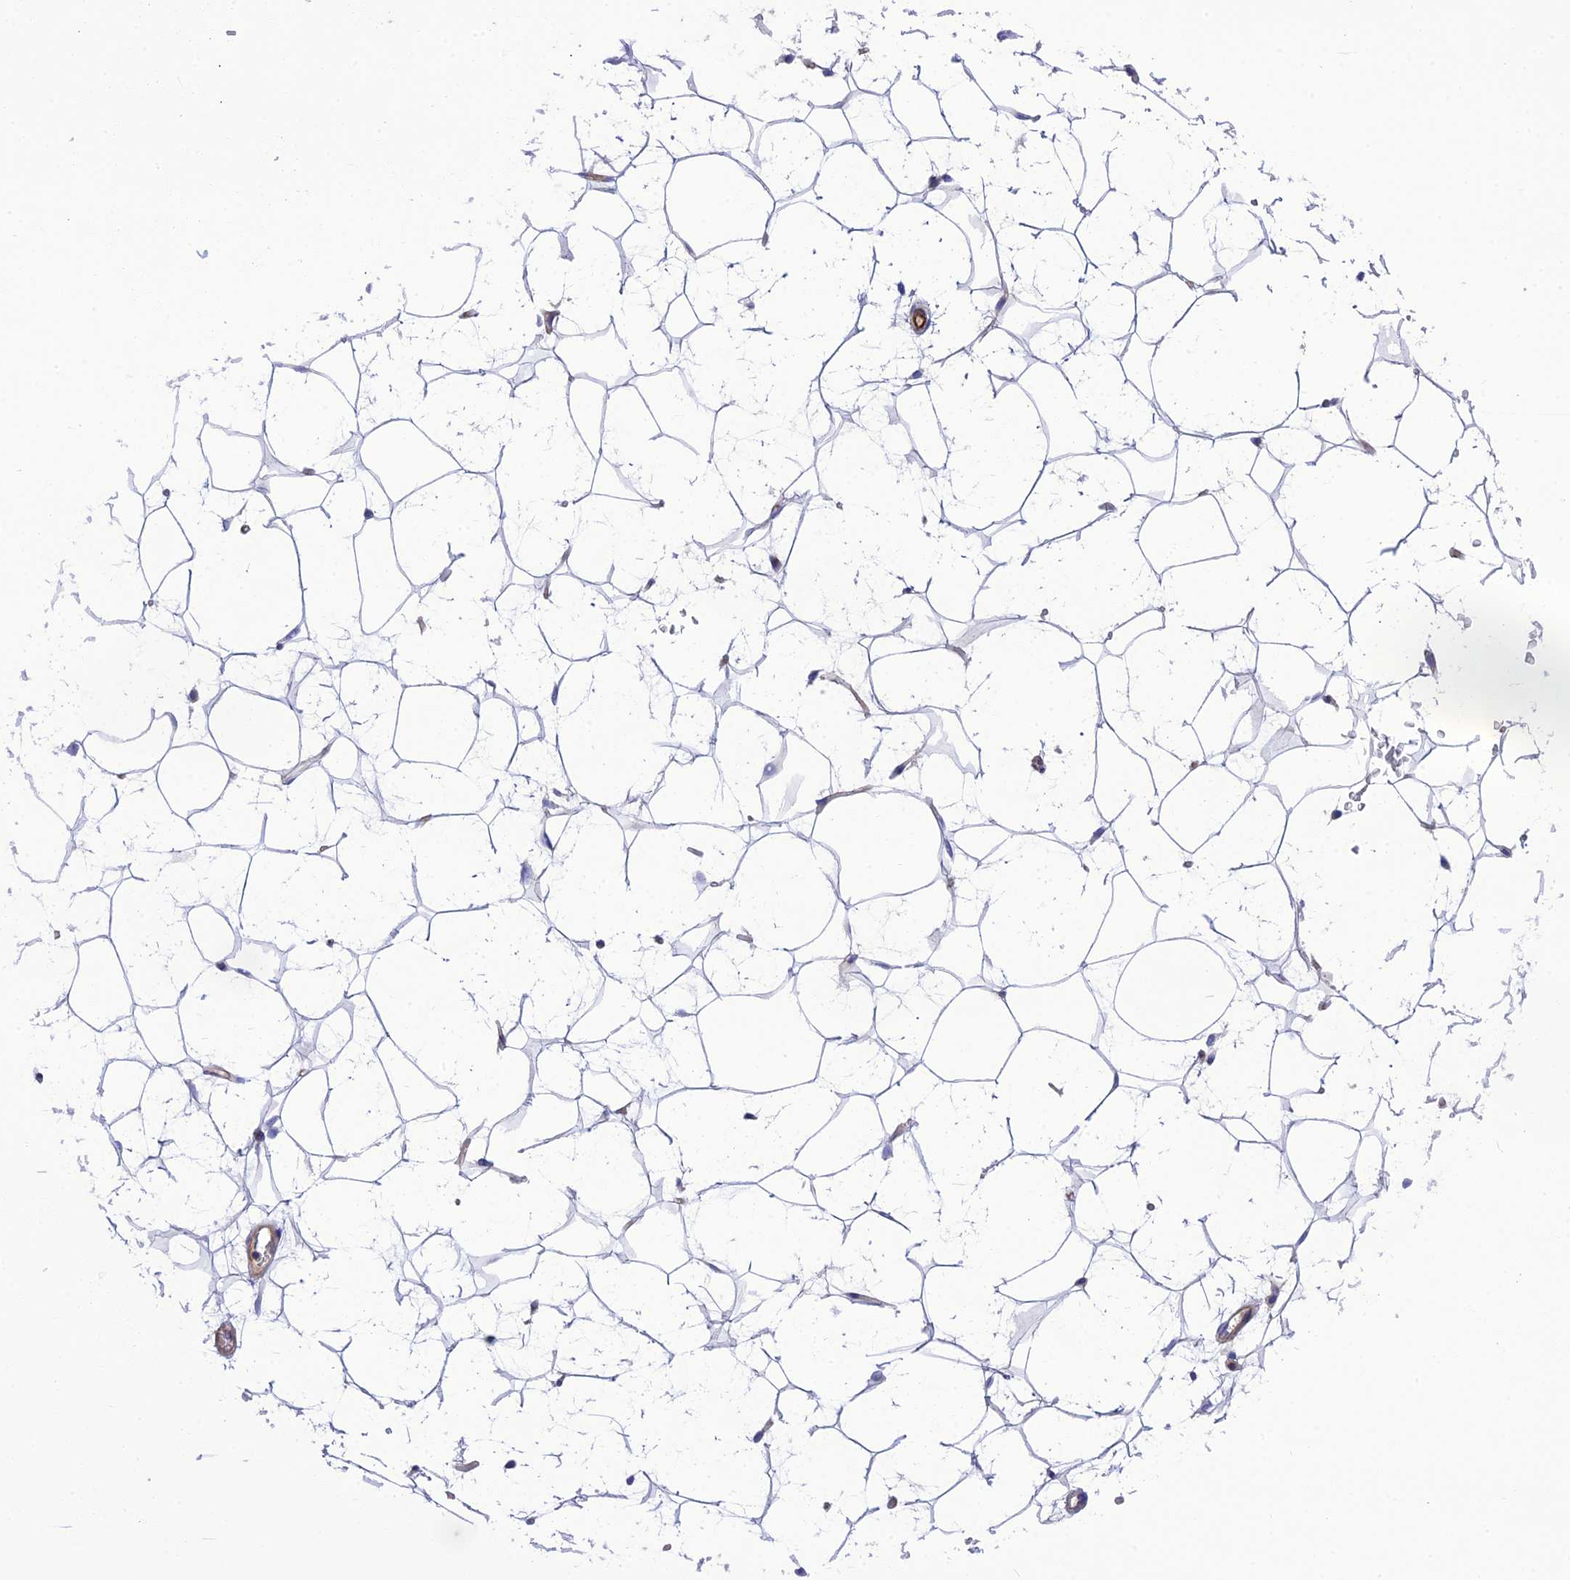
{"staining": {"intensity": "negative", "quantity": "none", "location": "none"}, "tissue": "adipose tissue", "cell_type": "Adipocytes", "image_type": "normal", "snomed": [{"axis": "morphology", "description": "Normal tissue, NOS"}, {"axis": "topography", "description": "Breast"}], "caption": "Image shows no significant protein positivity in adipocytes of benign adipose tissue.", "gene": "FRA10AC1", "patient": {"sex": "female", "age": 26}}